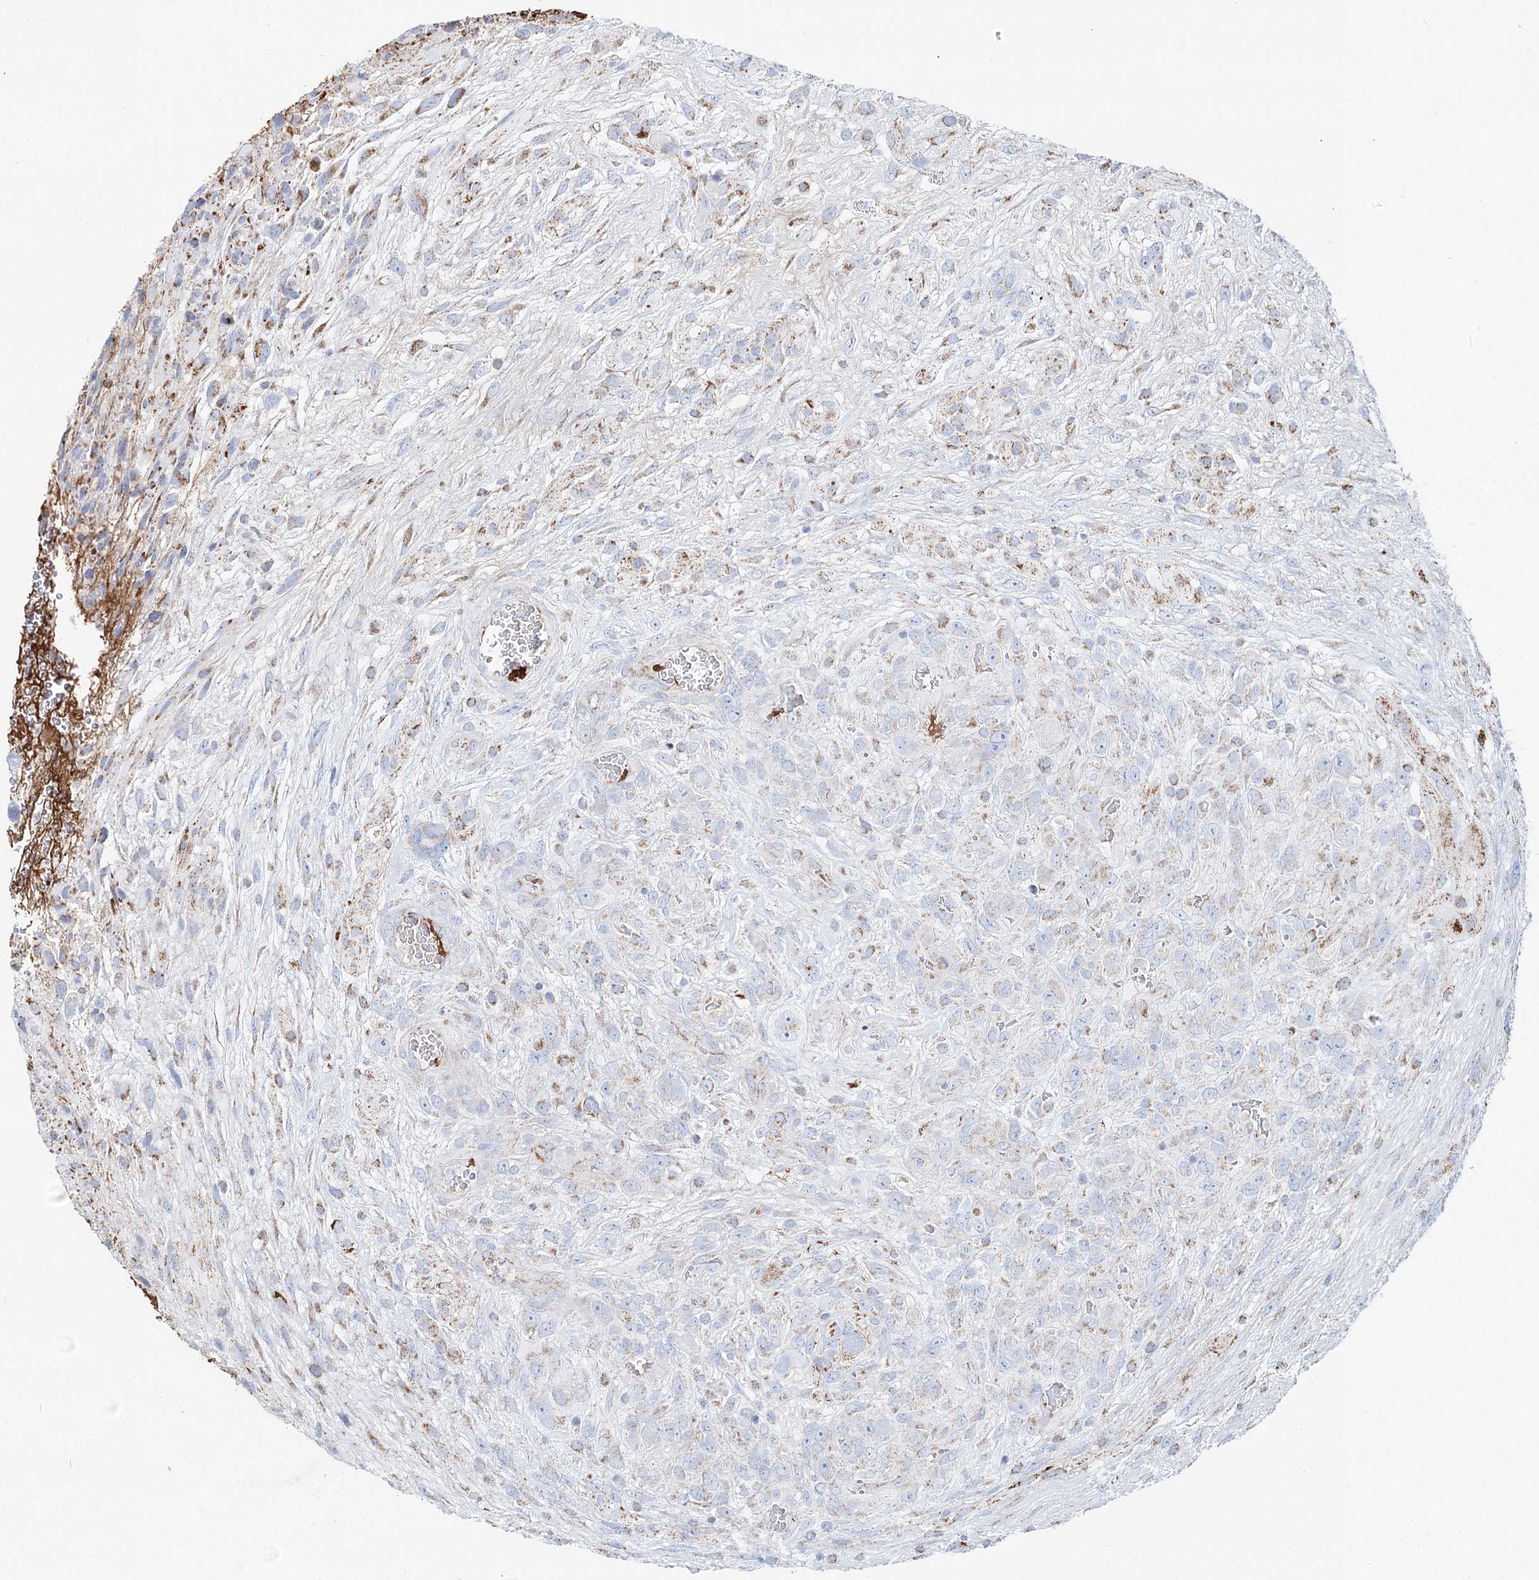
{"staining": {"intensity": "moderate", "quantity": "<25%", "location": "cytoplasmic/membranous"}, "tissue": "glioma", "cell_type": "Tumor cells", "image_type": "cancer", "snomed": [{"axis": "morphology", "description": "Glioma, malignant, High grade"}, {"axis": "topography", "description": "Brain"}], "caption": "Immunohistochemical staining of human high-grade glioma (malignant) reveals moderate cytoplasmic/membranous protein positivity in about <25% of tumor cells.", "gene": "MCCC2", "patient": {"sex": "male", "age": 61}}